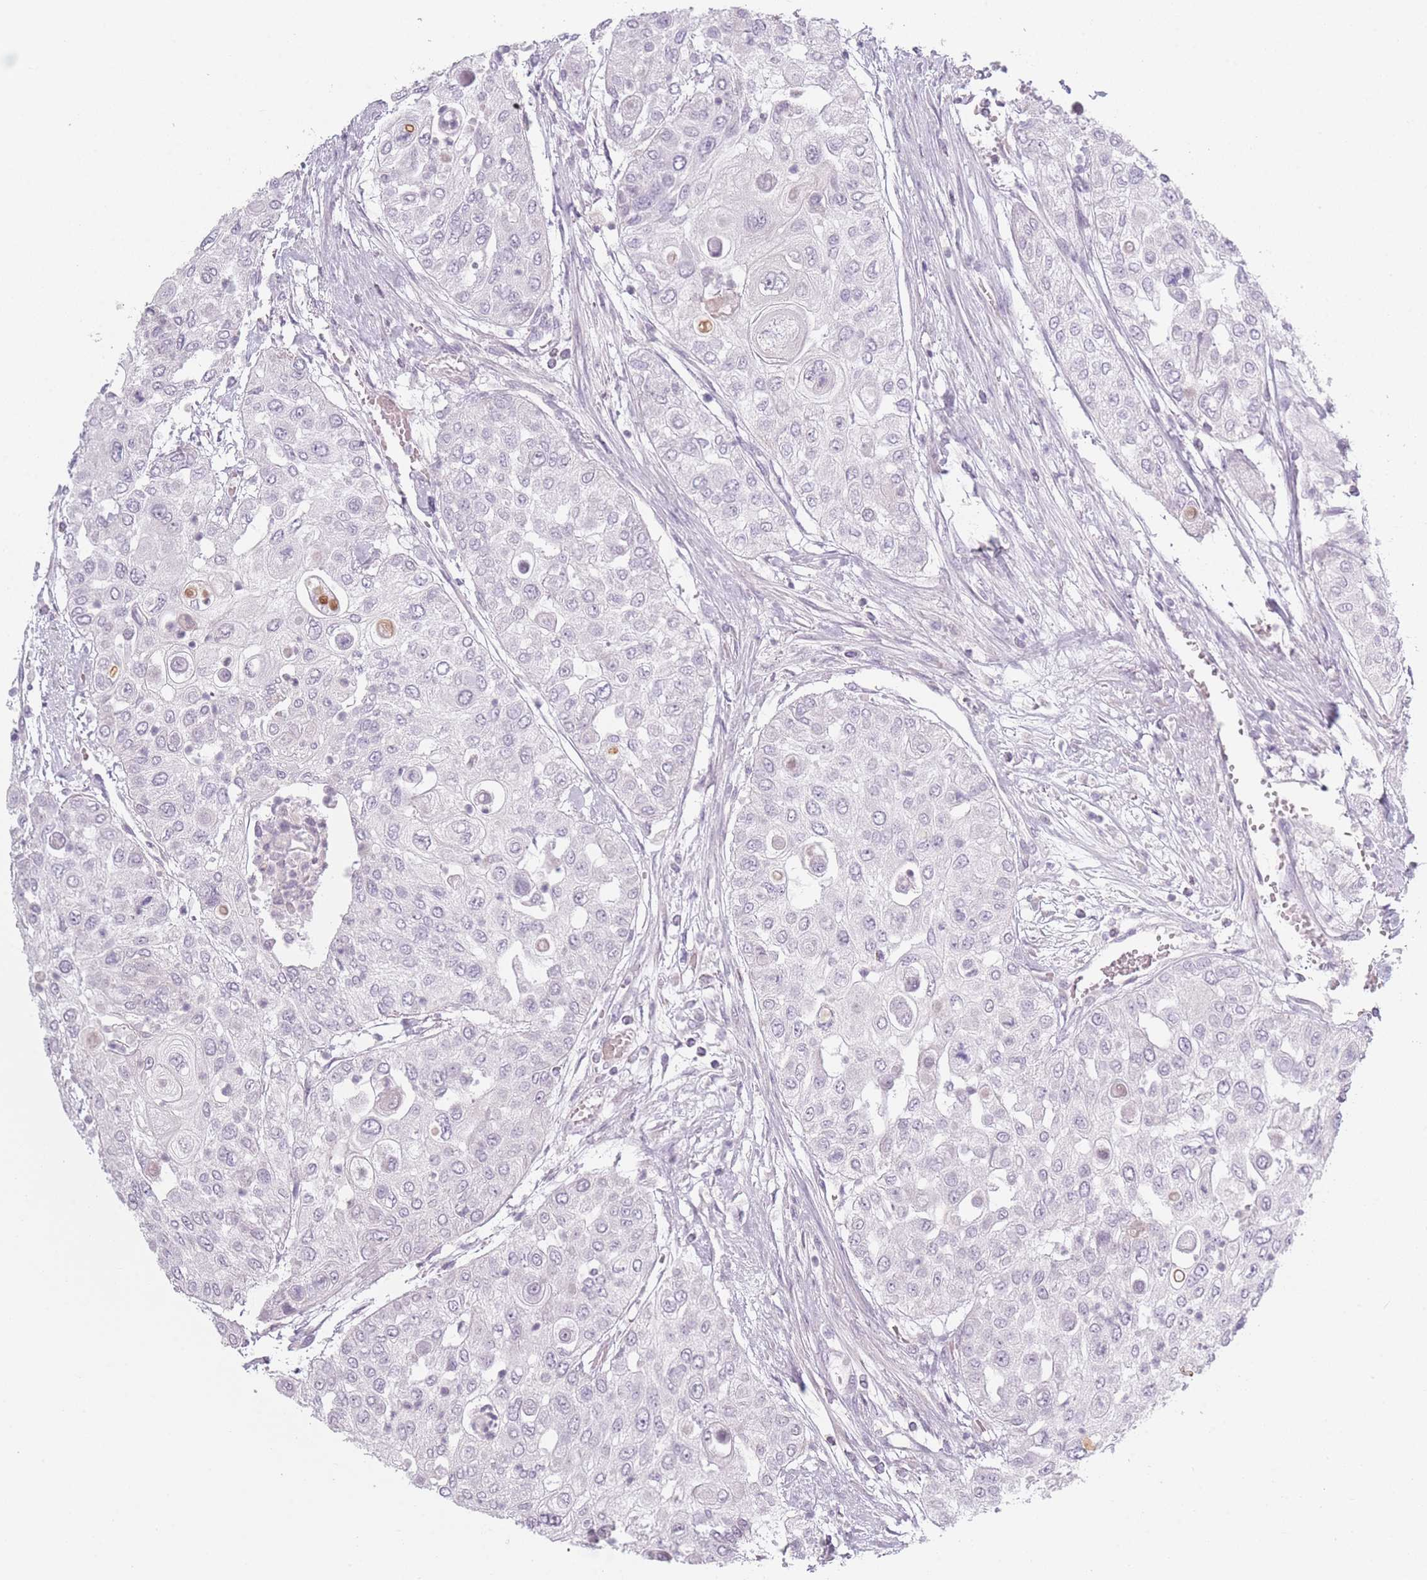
{"staining": {"intensity": "negative", "quantity": "none", "location": "none"}, "tissue": "urothelial cancer", "cell_type": "Tumor cells", "image_type": "cancer", "snomed": [{"axis": "morphology", "description": "Urothelial carcinoma, High grade"}, {"axis": "topography", "description": "Urinary bladder"}], "caption": "Protein analysis of urothelial cancer reveals no significant staining in tumor cells.", "gene": "RASL10B", "patient": {"sex": "female", "age": 79}}